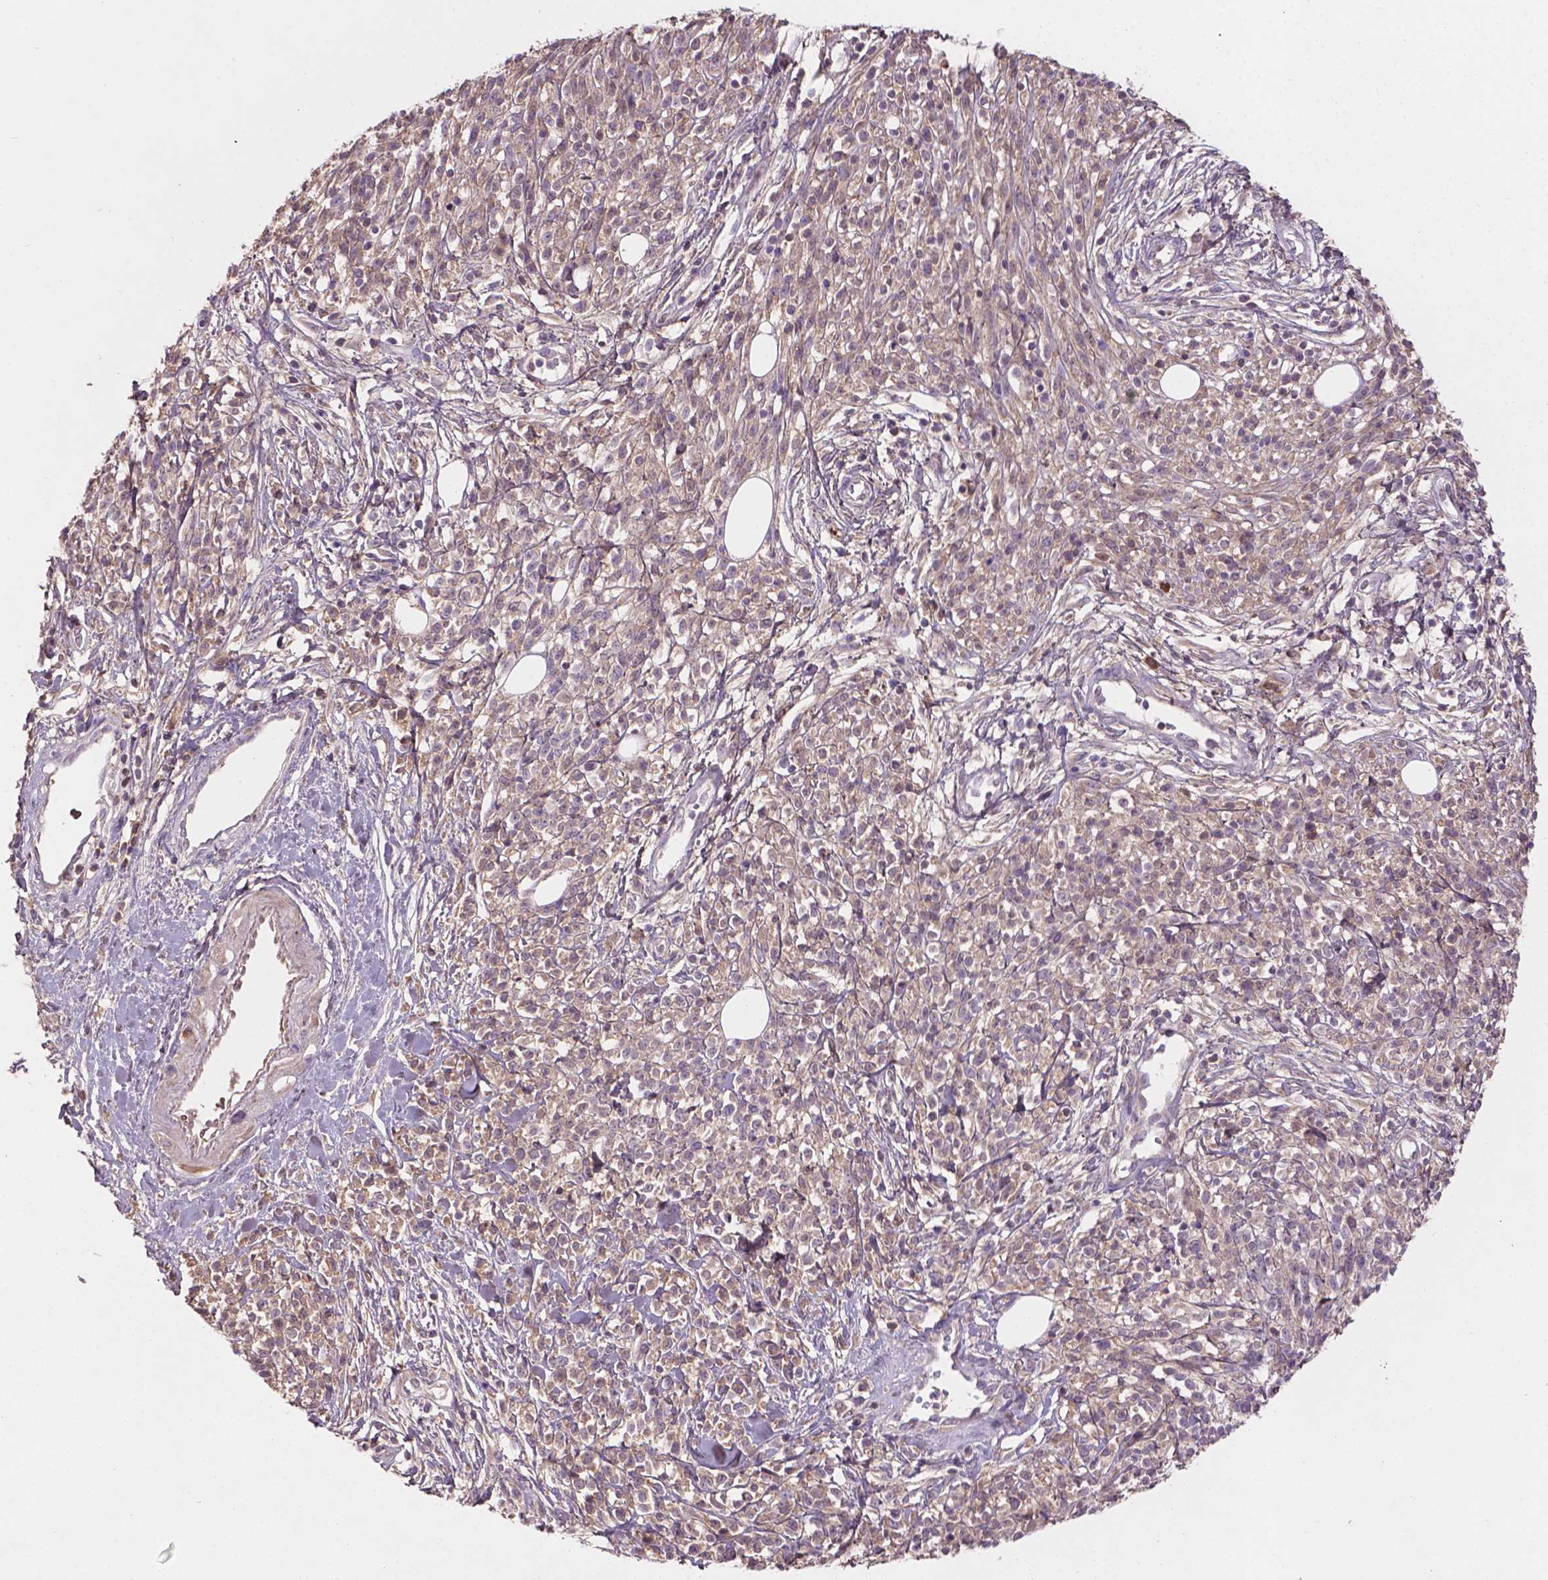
{"staining": {"intensity": "negative", "quantity": "none", "location": "none"}, "tissue": "melanoma", "cell_type": "Tumor cells", "image_type": "cancer", "snomed": [{"axis": "morphology", "description": "Malignant melanoma, NOS"}, {"axis": "topography", "description": "Skin"}, {"axis": "topography", "description": "Skin of trunk"}], "caption": "Tumor cells show no significant protein expression in melanoma.", "gene": "SOX17", "patient": {"sex": "male", "age": 74}}